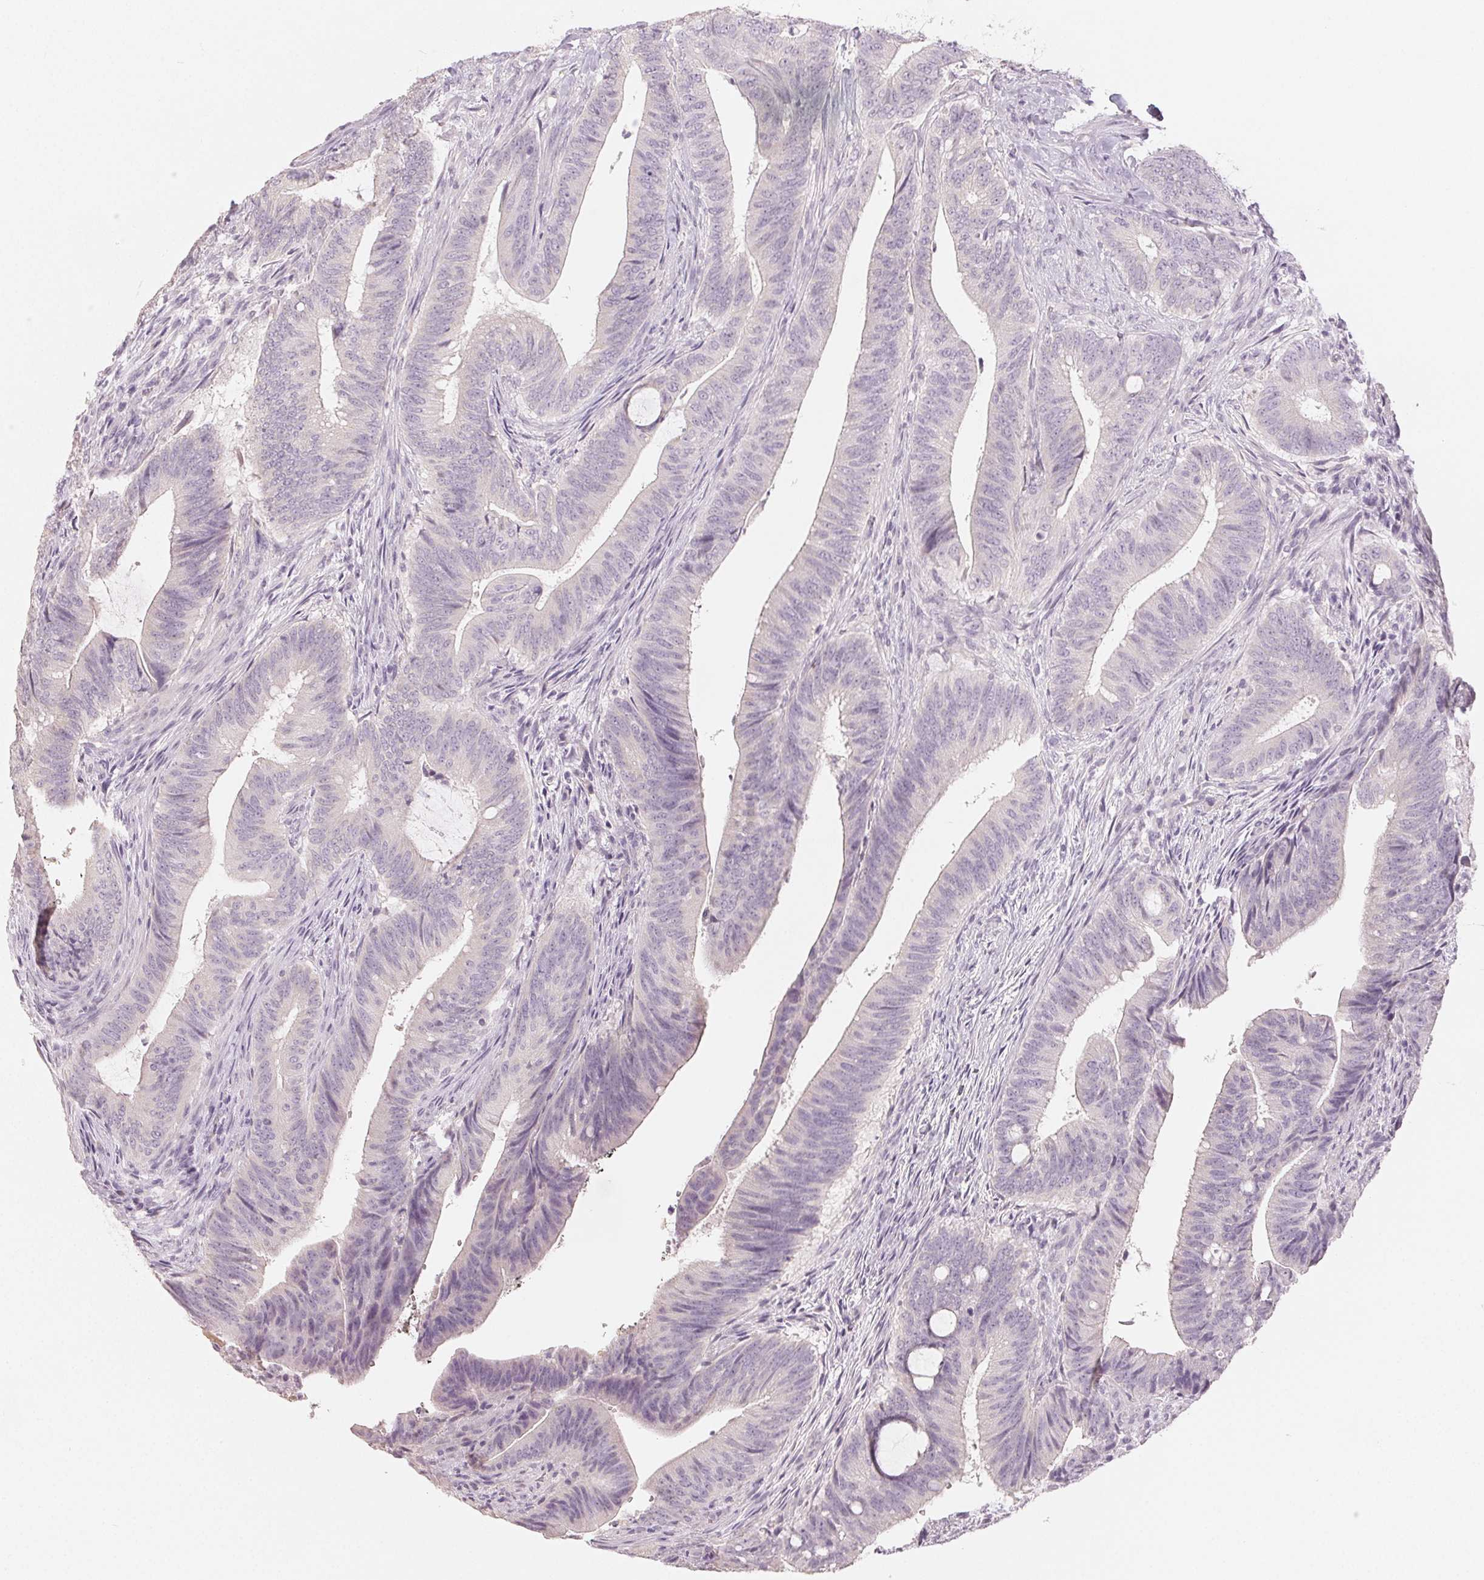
{"staining": {"intensity": "negative", "quantity": "none", "location": "none"}, "tissue": "colorectal cancer", "cell_type": "Tumor cells", "image_type": "cancer", "snomed": [{"axis": "morphology", "description": "Adenocarcinoma, NOS"}, {"axis": "topography", "description": "Colon"}], "caption": "The photomicrograph reveals no staining of tumor cells in colorectal cancer (adenocarcinoma).", "gene": "LVRN", "patient": {"sex": "female", "age": 43}}